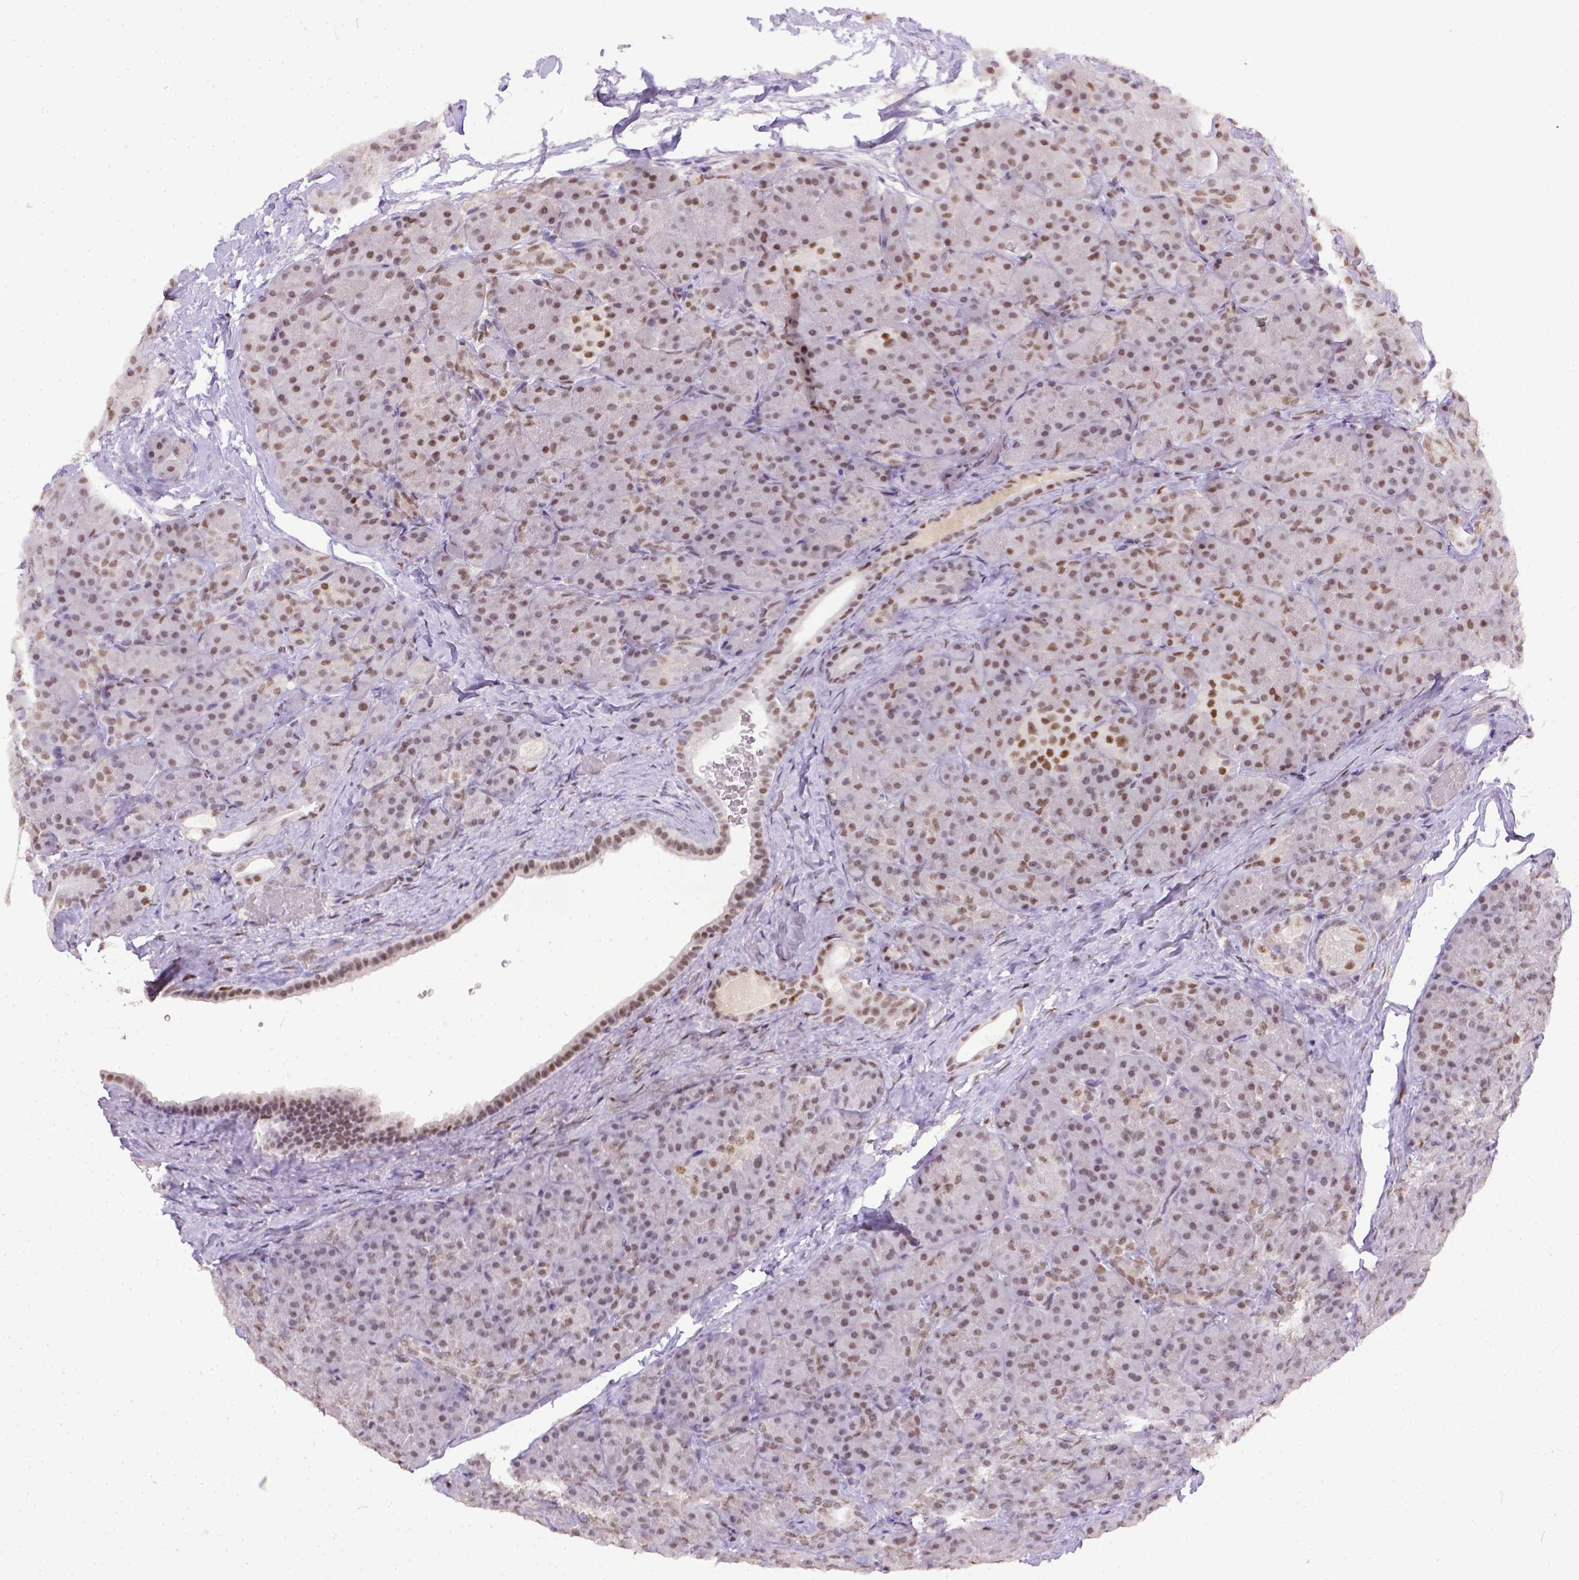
{"staining": {"intensity": "moderate", "quantity": ">75%", "location": "nuclear"}, "tissue": "pancreas", "cell_type": "Exocrine glandular cells", "image_type": "normal", "snomed": [{"axis": "morphology", "description": "Normal tissue, NOS"}, {"axis": "topography", "description": "Pancreas"}], "caption": "Unremarkable pancreas was stained to show a protein in brown. There is medium levels of moderate nuclear expression in about >75% of exocrine glandular cells. (Stains: DAB (3,3'-diaminobenzidine) in brown, nuclei in blue, Microscopy: brightfield microscopy at high magnification).", "gene": "ERCC1", "patient": {"sex": "male", "age": 57}}